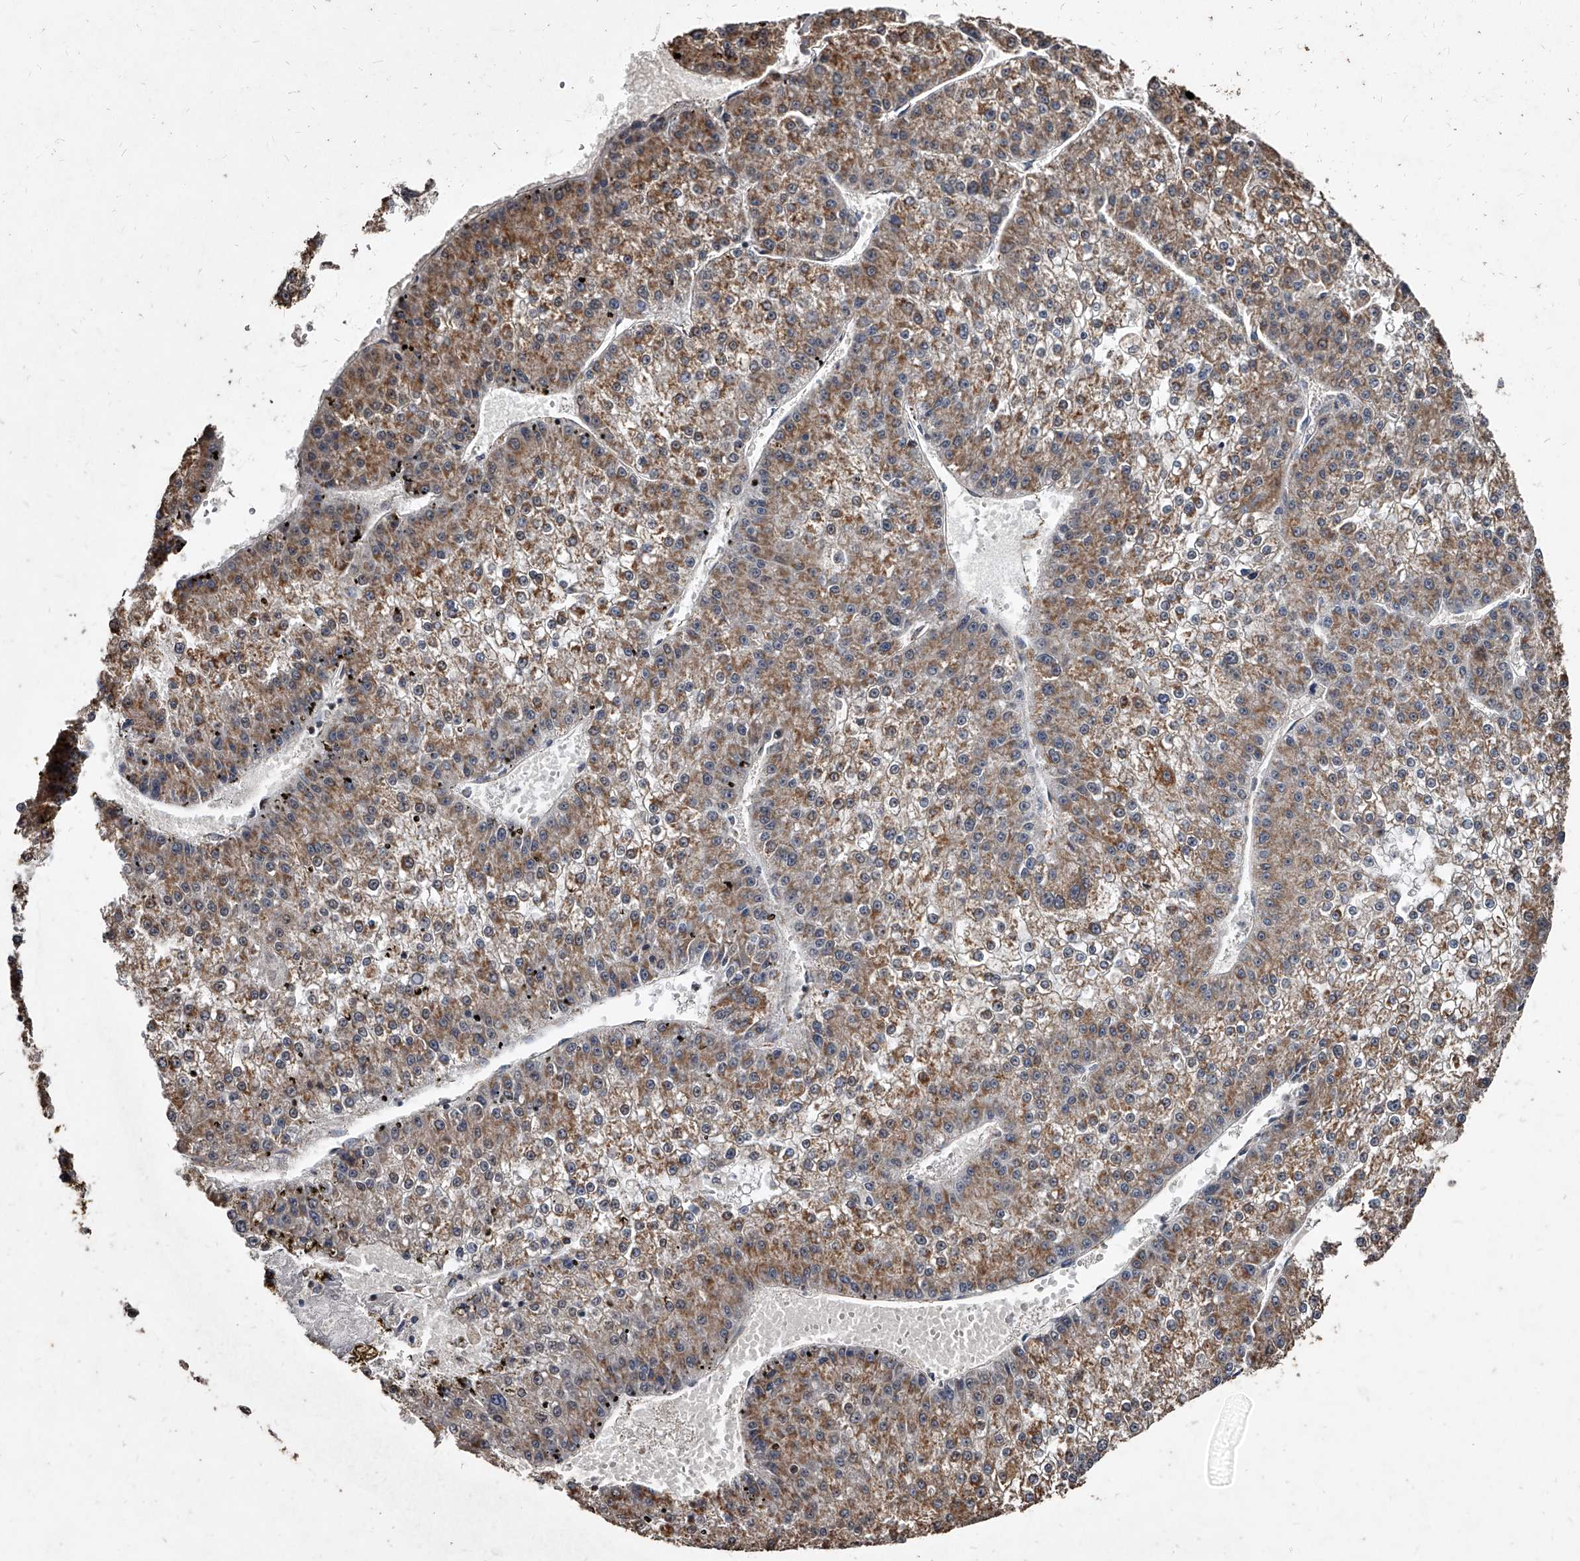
{"staining": {"intensity": "moderate", "quantity": ">75%", "location": "cytoplasmic/membranous"}, "tissue": "liver cancer", "cell_type": "Tumor cells", "image_type": "cancer", "snomed": [{"axis": "morphology", "description": "Carcinoma, Hepatocellular, NOS"}, {"axis": "topography", "description": "Liver"}], "caption": "An IHC histopathology image of neoplastic tissue is shown. Protein staining in brown highlights moderate cytoplasmic/membranous positivity in liver cancer within tumor cells.", "gene": "GPR183", "patient": {"sex": "female", "age": 73}}